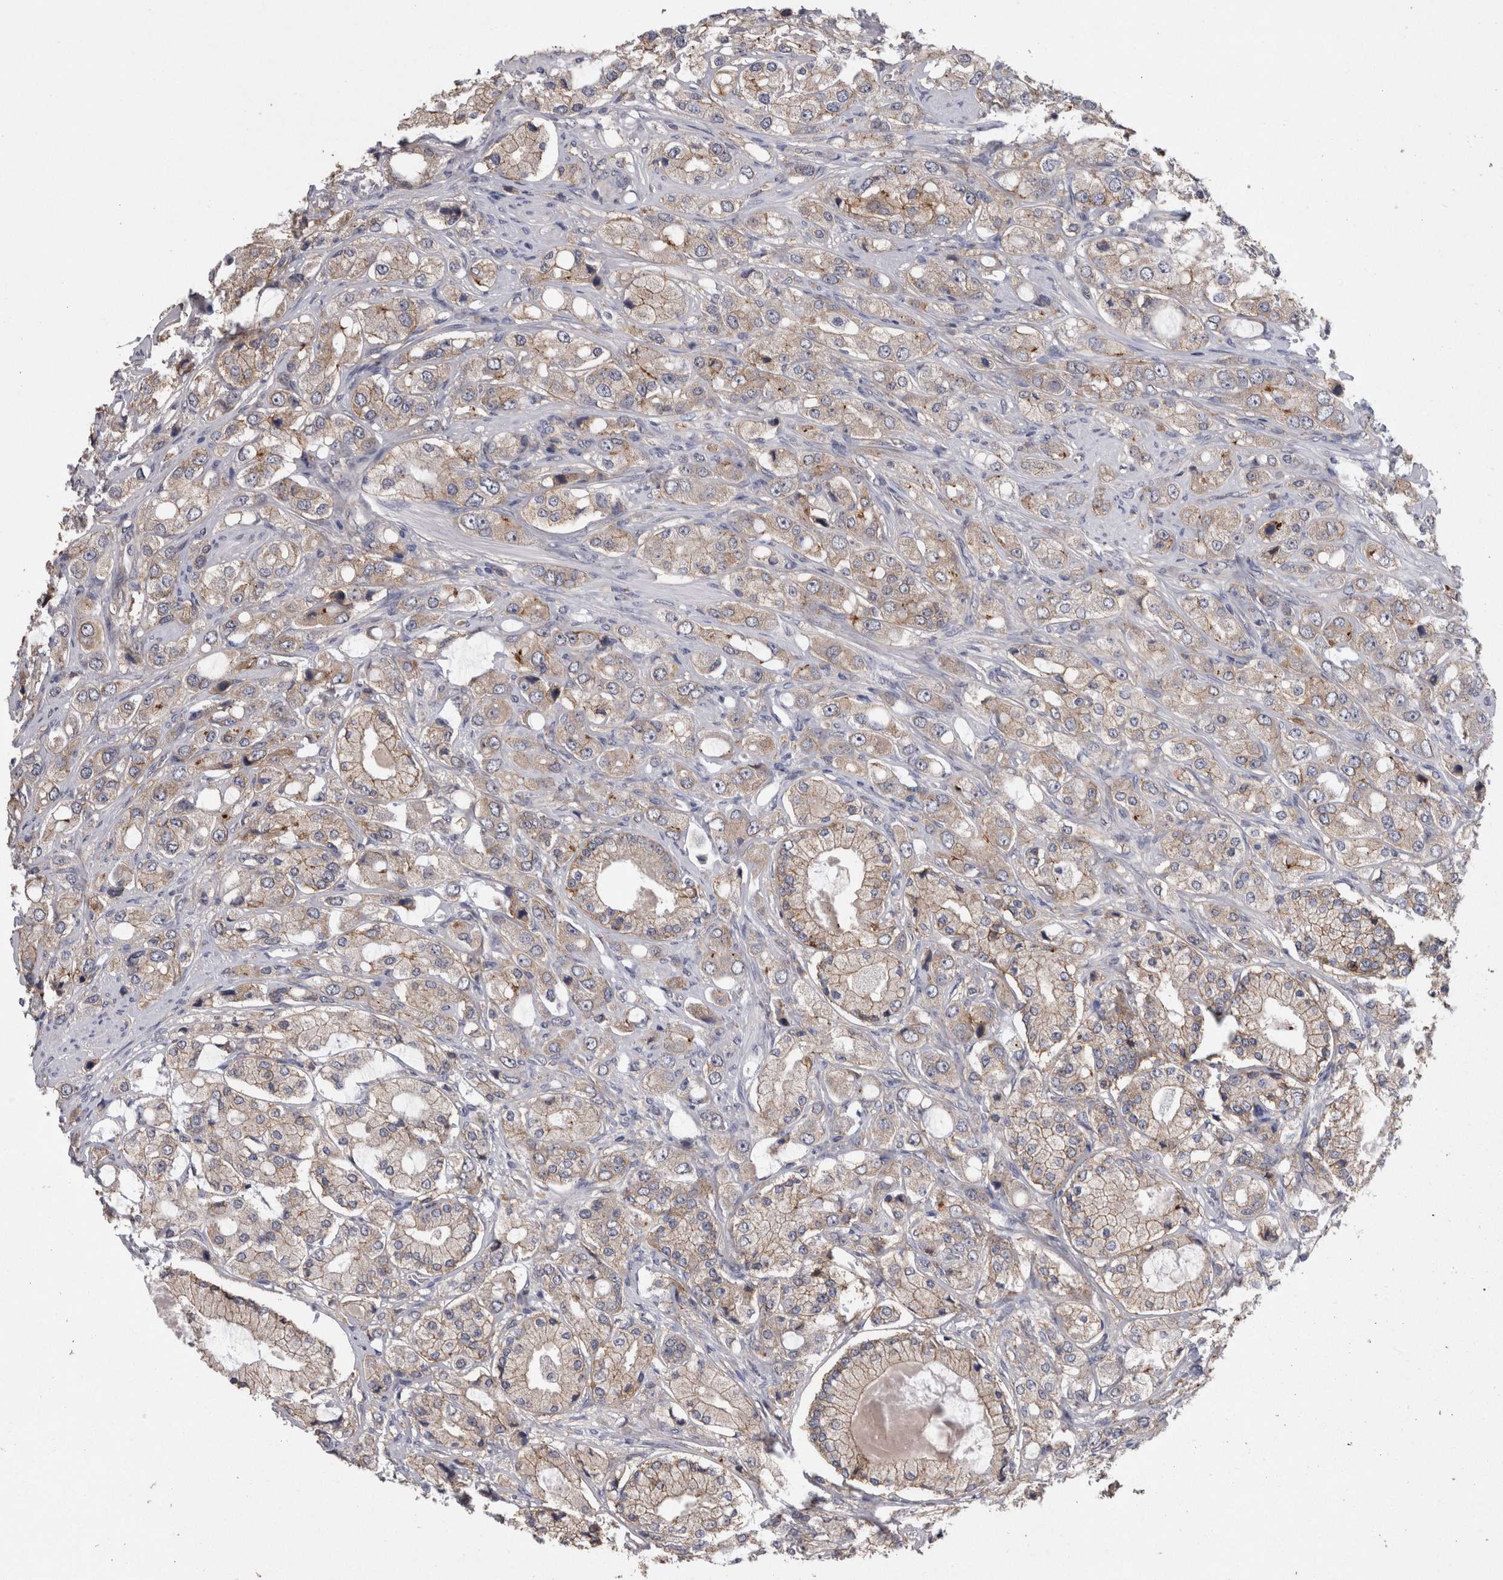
{"staining": {"intensity": "moderate", "quantity": ">75%", "location": "cytoplasmic/membranous"}, "tissue": "prostate cancer", "cell_type": "Tumor cells", "image_type": "cancer", "snomed": [{"axis": "morphology", "description": "Adenocarcinoma, High grade"}, {"axis": "topography", "description": "Prostate"}], "caption": "Protein expression by IHC shows moderate cytoplasmic/membranous positivity in approximately >75% of tumor cells in prostate adenocarcinoma (high-grade).", "gene": "NECTIN2", "patient": {"sex": "male", "age": 65}}